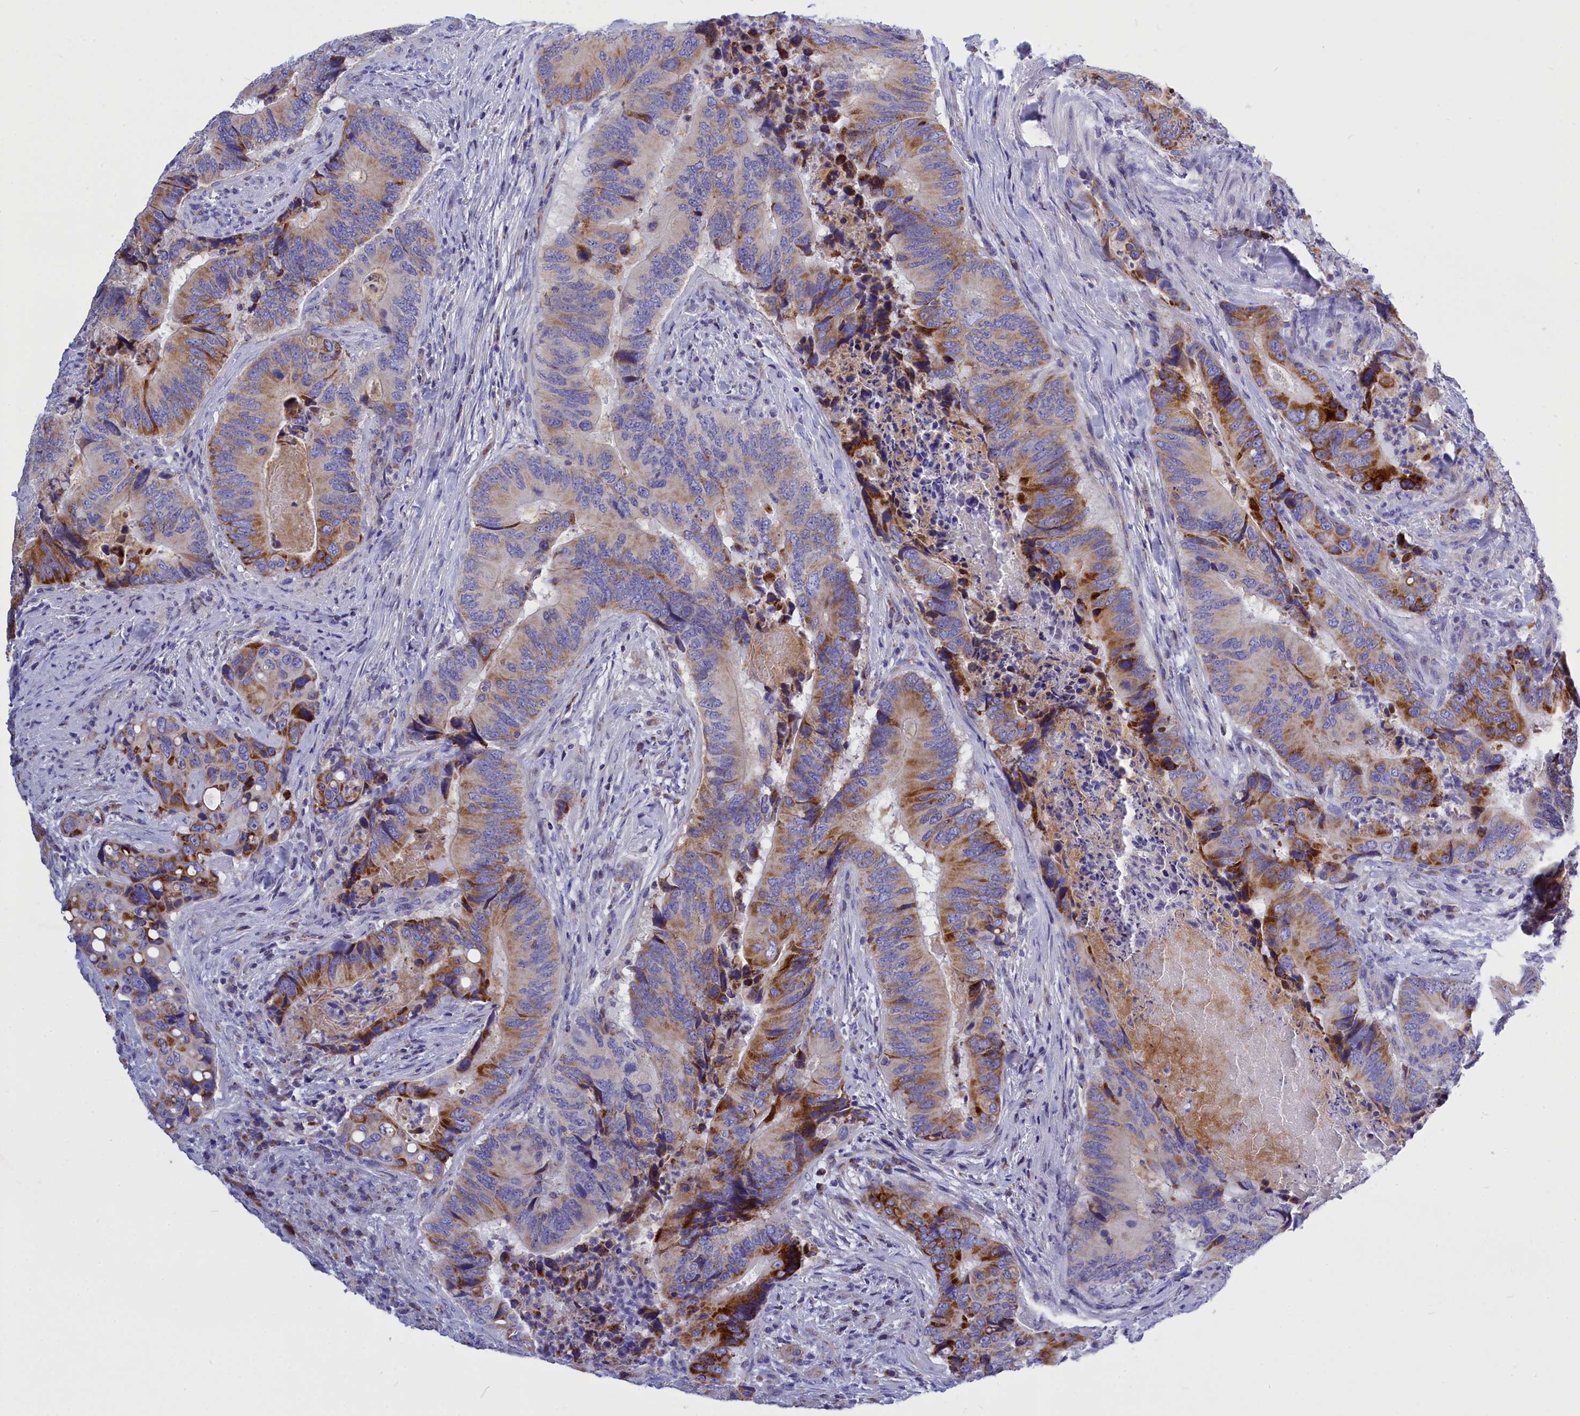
{"staining": {"intensity": "moderate", "quantity": ">75%", "location": "cytoplasmic/membranous"}, "tissue": "colorectal cancer", "cell_type": "Tumor cells", "image_type": "cancer", "snomed": [{"axis": "morphology", "description": "Adenocarcinoma, NOS"}, {"axis": "topography", "description": "Colon"}], "caption": "Adenocarcinoma (colorectal) was stained to show a protein in brown. There is medium levels of moderate cytoplasmic/membranous positivity in approximately >75% of tumor cells. The protein is stained brown, and the nuclei are stained in blue (DAB (3,3'-diaminobenzidine) IHC with brightfield microscopy, high magnification).", "gene": "CCRL2", "patient": {"sex": "male", "age": 84}}